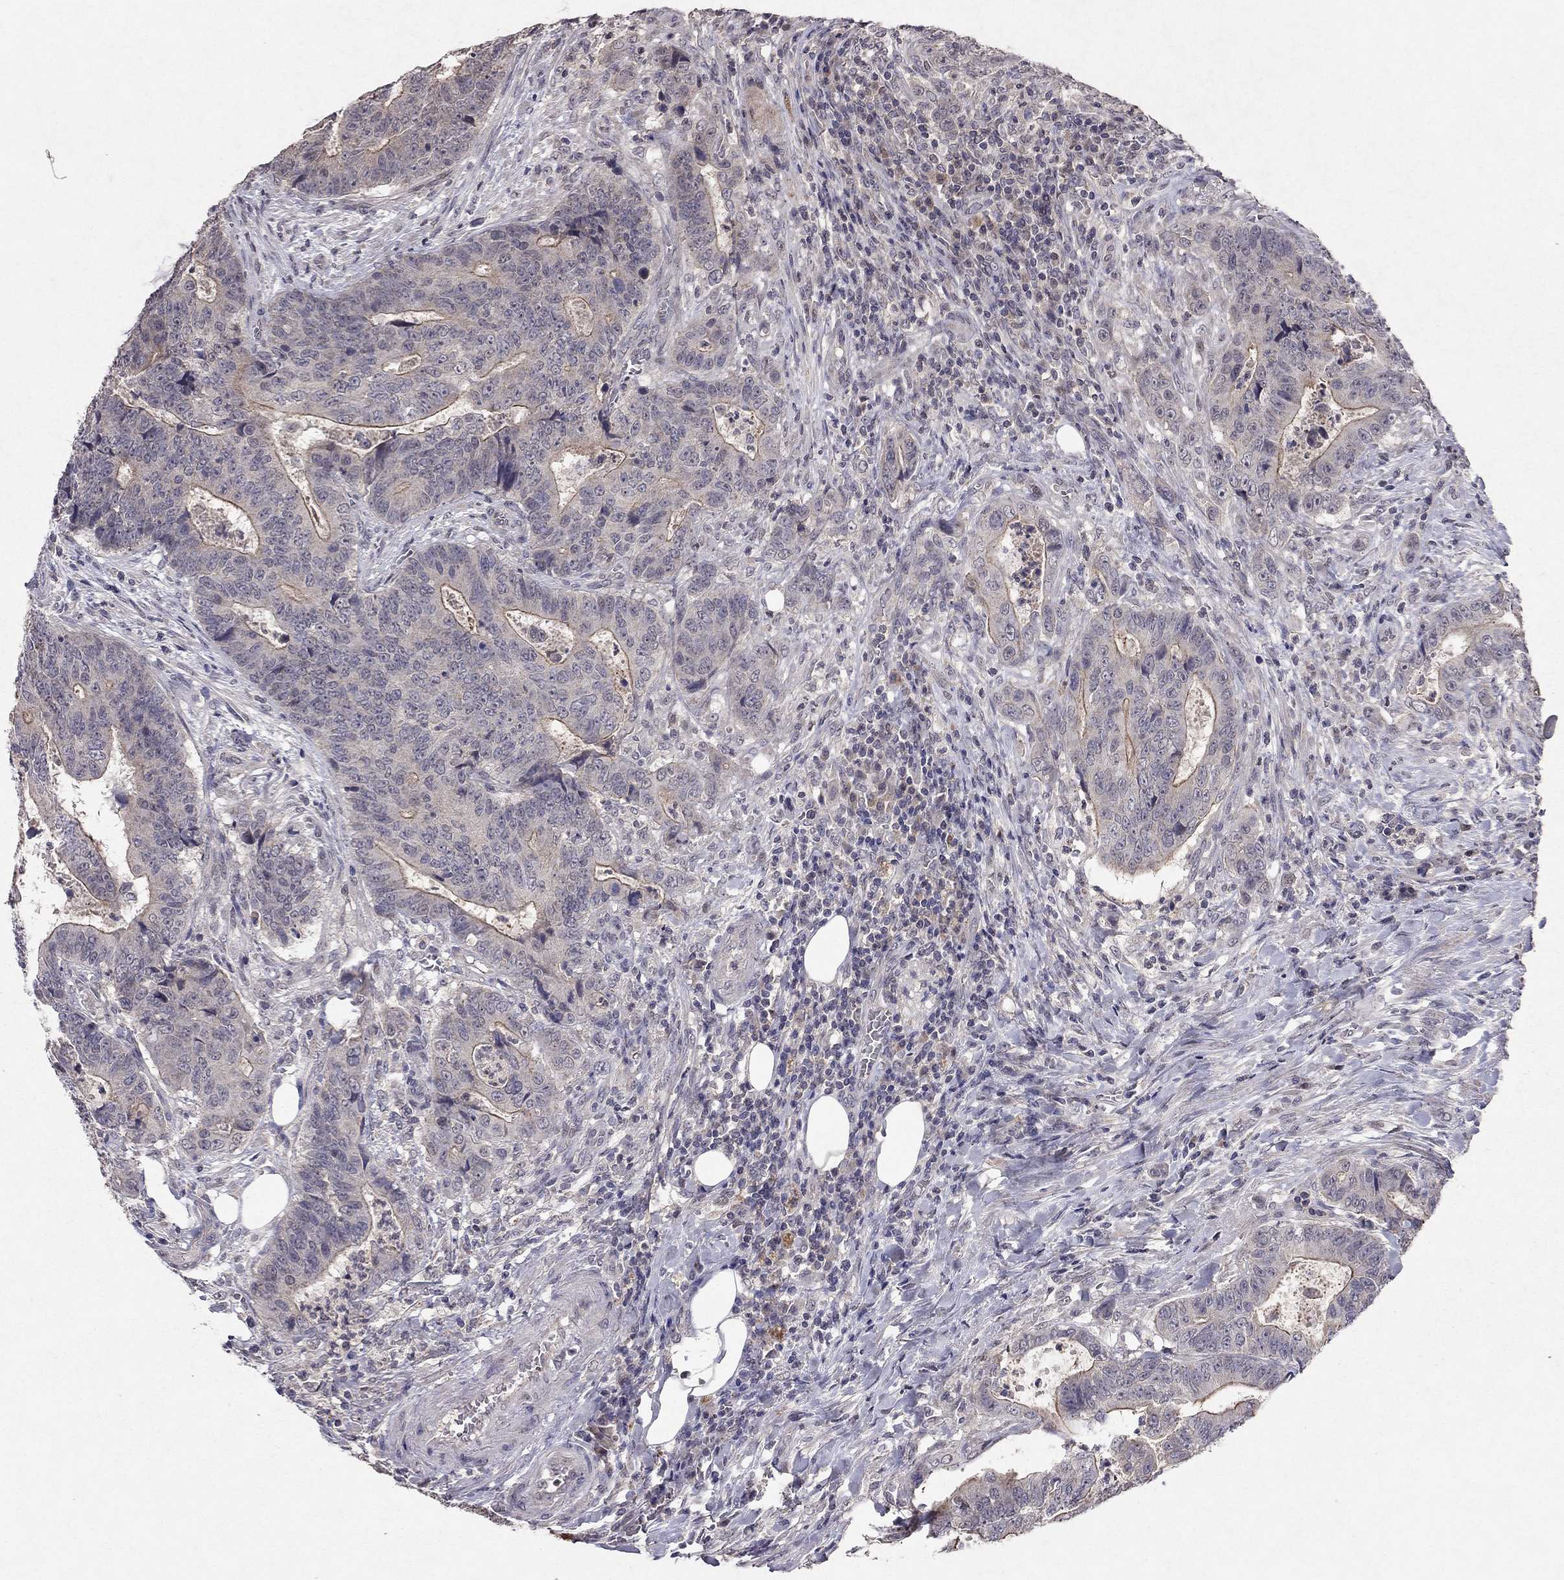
{"staining": {"intensity": "moderate", "quantity": "<25%", "location": "cytoplasmic/membranous"}, "tissue": "colorectal cancer", "cell_type": "Tumor cells", "image_type": "cancer", "snomed": [{"axis": "morphology", "description": "Adenocarcinoma, NOS"}, {"axis": "topography", "description": "Colon"}], "caption": "IHC image of neoplastic tissue: colorectal adenocarcinoma stained using immunohistochemistry (IHC) shows low levels of moderate protein expression localized specifically in the cytoplasmic/membranous of tumor cells, appearing as a cytoplasmic/membranous brown color.", "gene": "ESR2", "patient": {"sex": "female", "age": 48}}